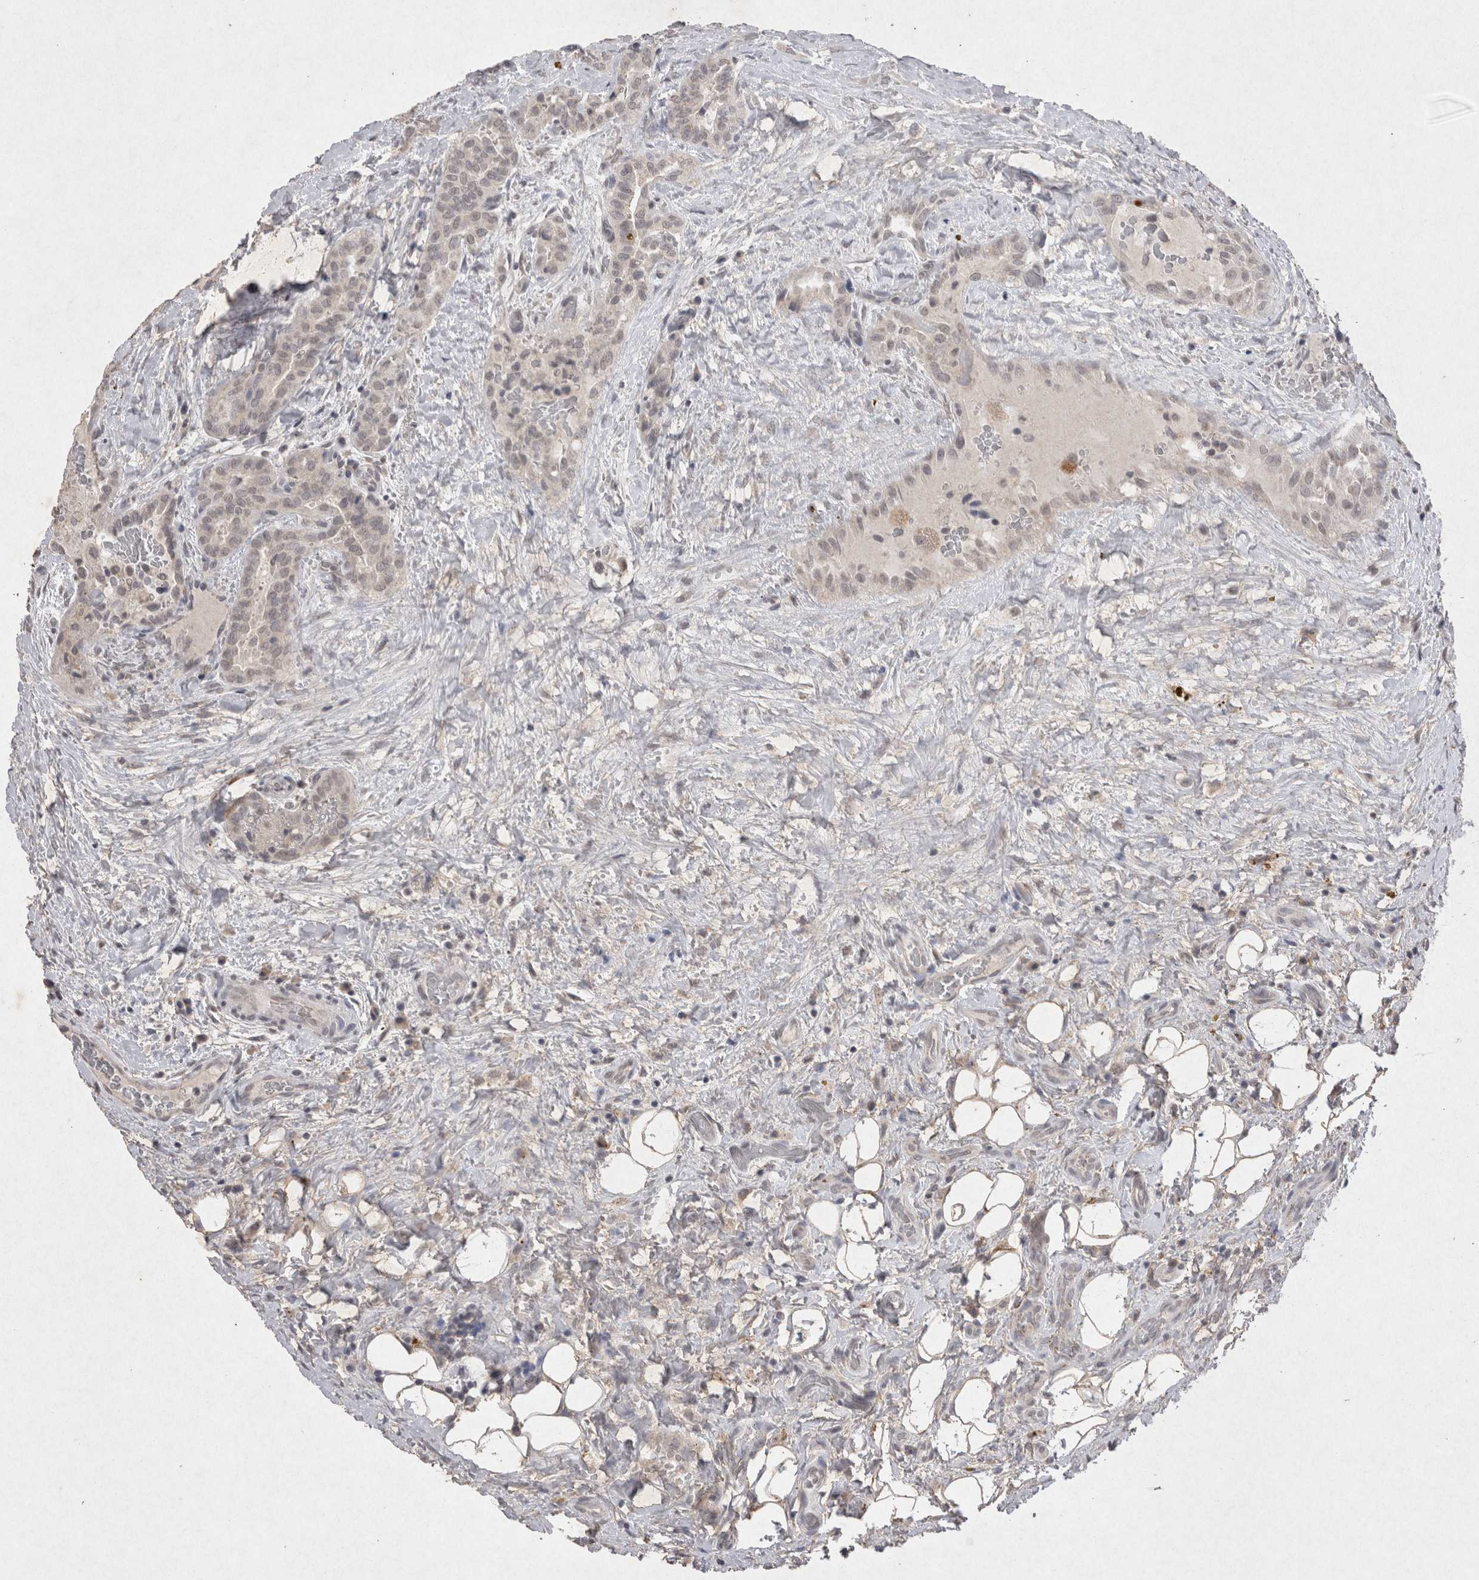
{"staining": {"intensity": "negative", "quantity": "none", "location": "none"}, "tissue": "thyroid cancer", "cell_type": "Tumor cells", "image_type": "cancer", "snomed": [{"axis": "morphology", "description": "Papillary adenocarcinoma, NOS"}, {"axis": "topography", "description": "Thyroid gland"}], "caption": "IHC of thyroid cancer (papillary adenocarcinoma) shows no expression in tumor cells. The staining is performed using DAB brown chromogen with nuclei counter-stained in using hematoxylin.", "gene": "LYVE1", "patient": {"sex": "male", "age": 77}}